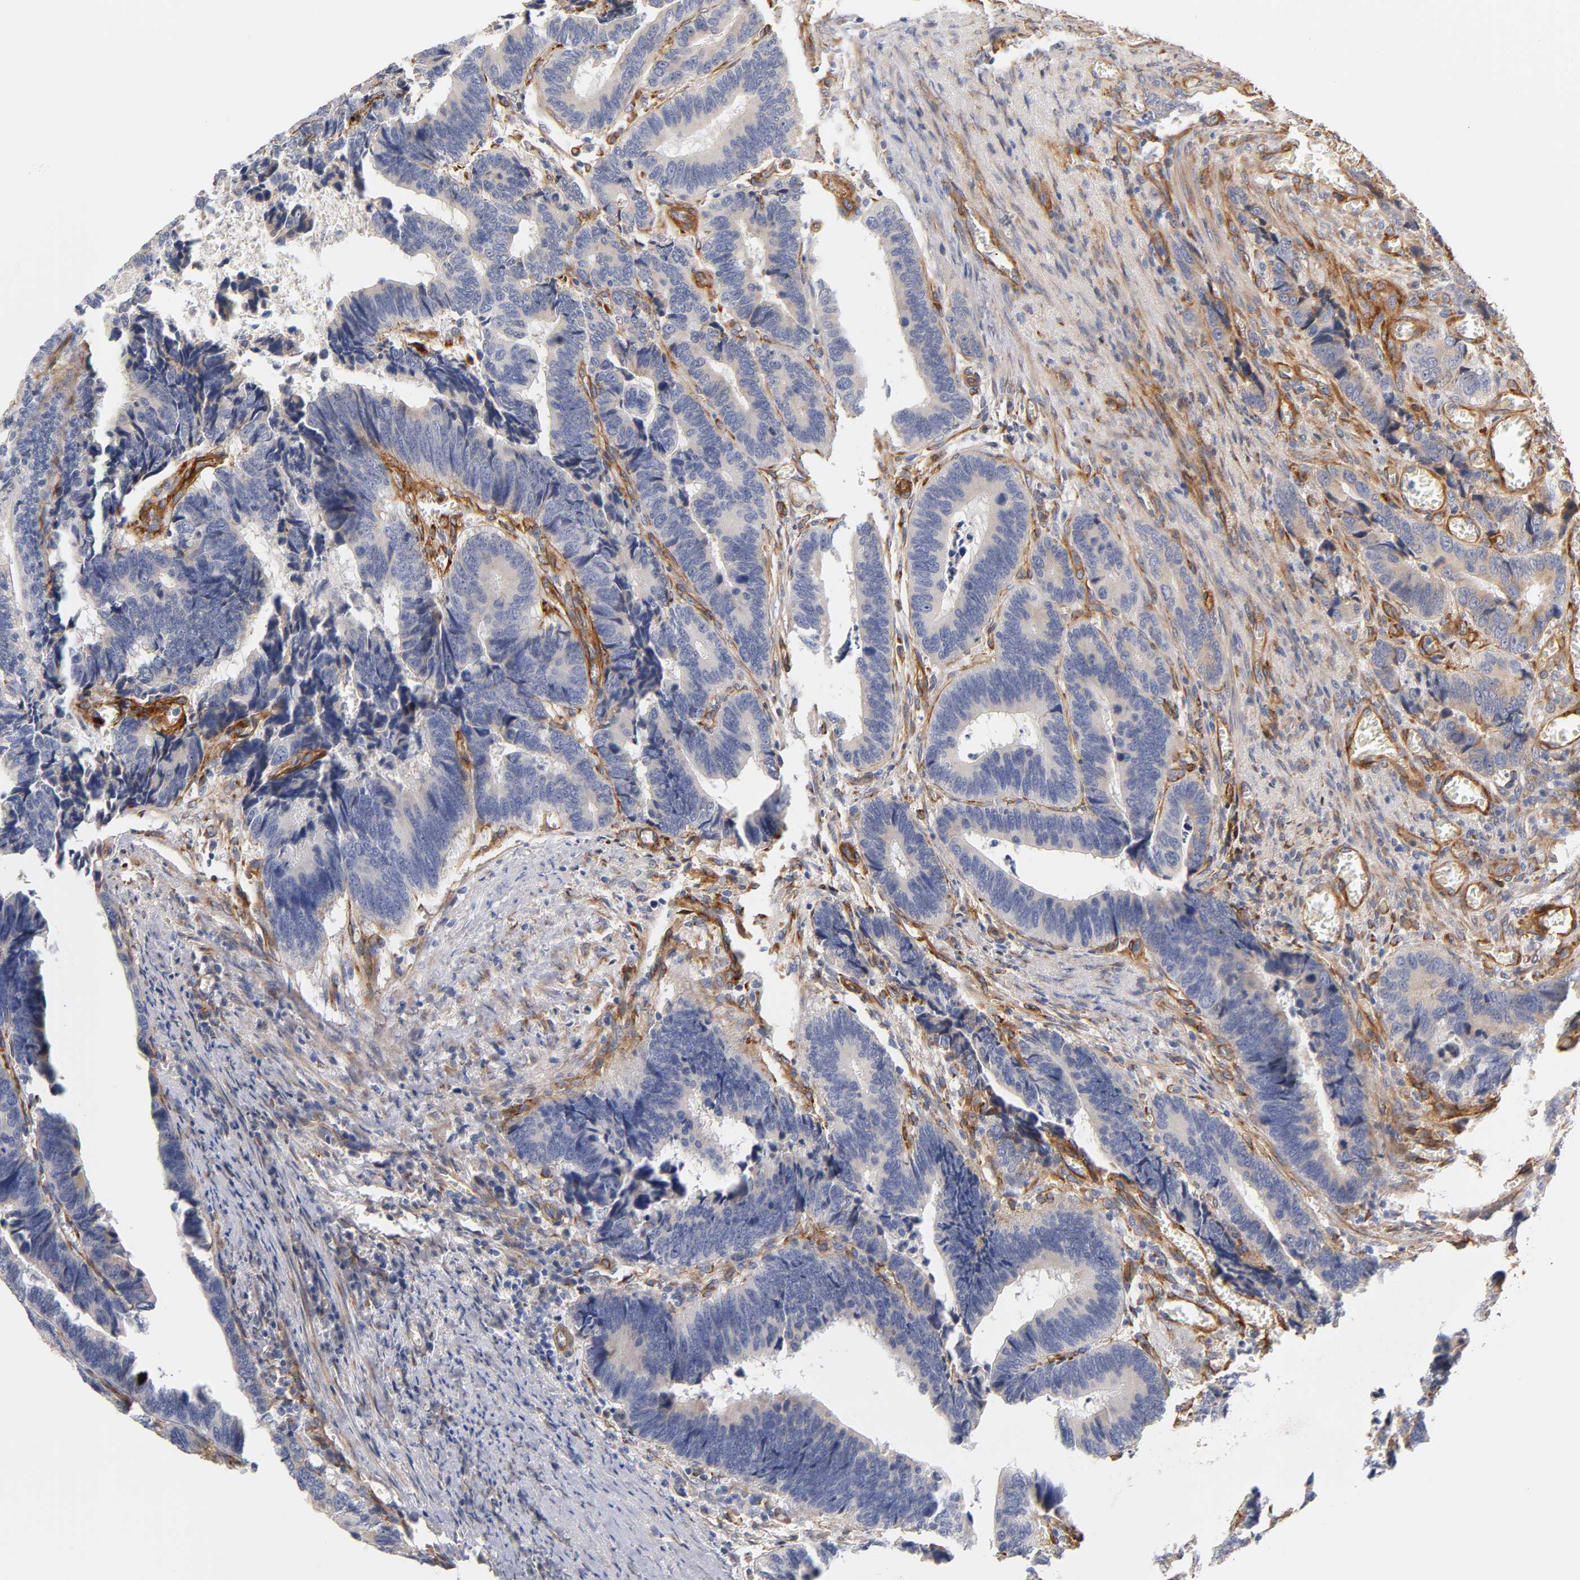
{"staining": {"intensity": "negative", "quantity": "none", "location": "none"}, "tissue": "colorectal cancer", "cell_type": "Tumor cells", "image_type": "cancer", "snomed": [{"axis": "morphology", "description": "Adenocarcinoma, NOS"}, {"axis": "topography", "description": "Colon"}], "caption": "Human colorectal adenocarcinoma stained for a protein using immunohistochemistry displays no positivity in tumor cells.", "gene": "LAMB1", "patient": {"sex": "male", "age": 72}}